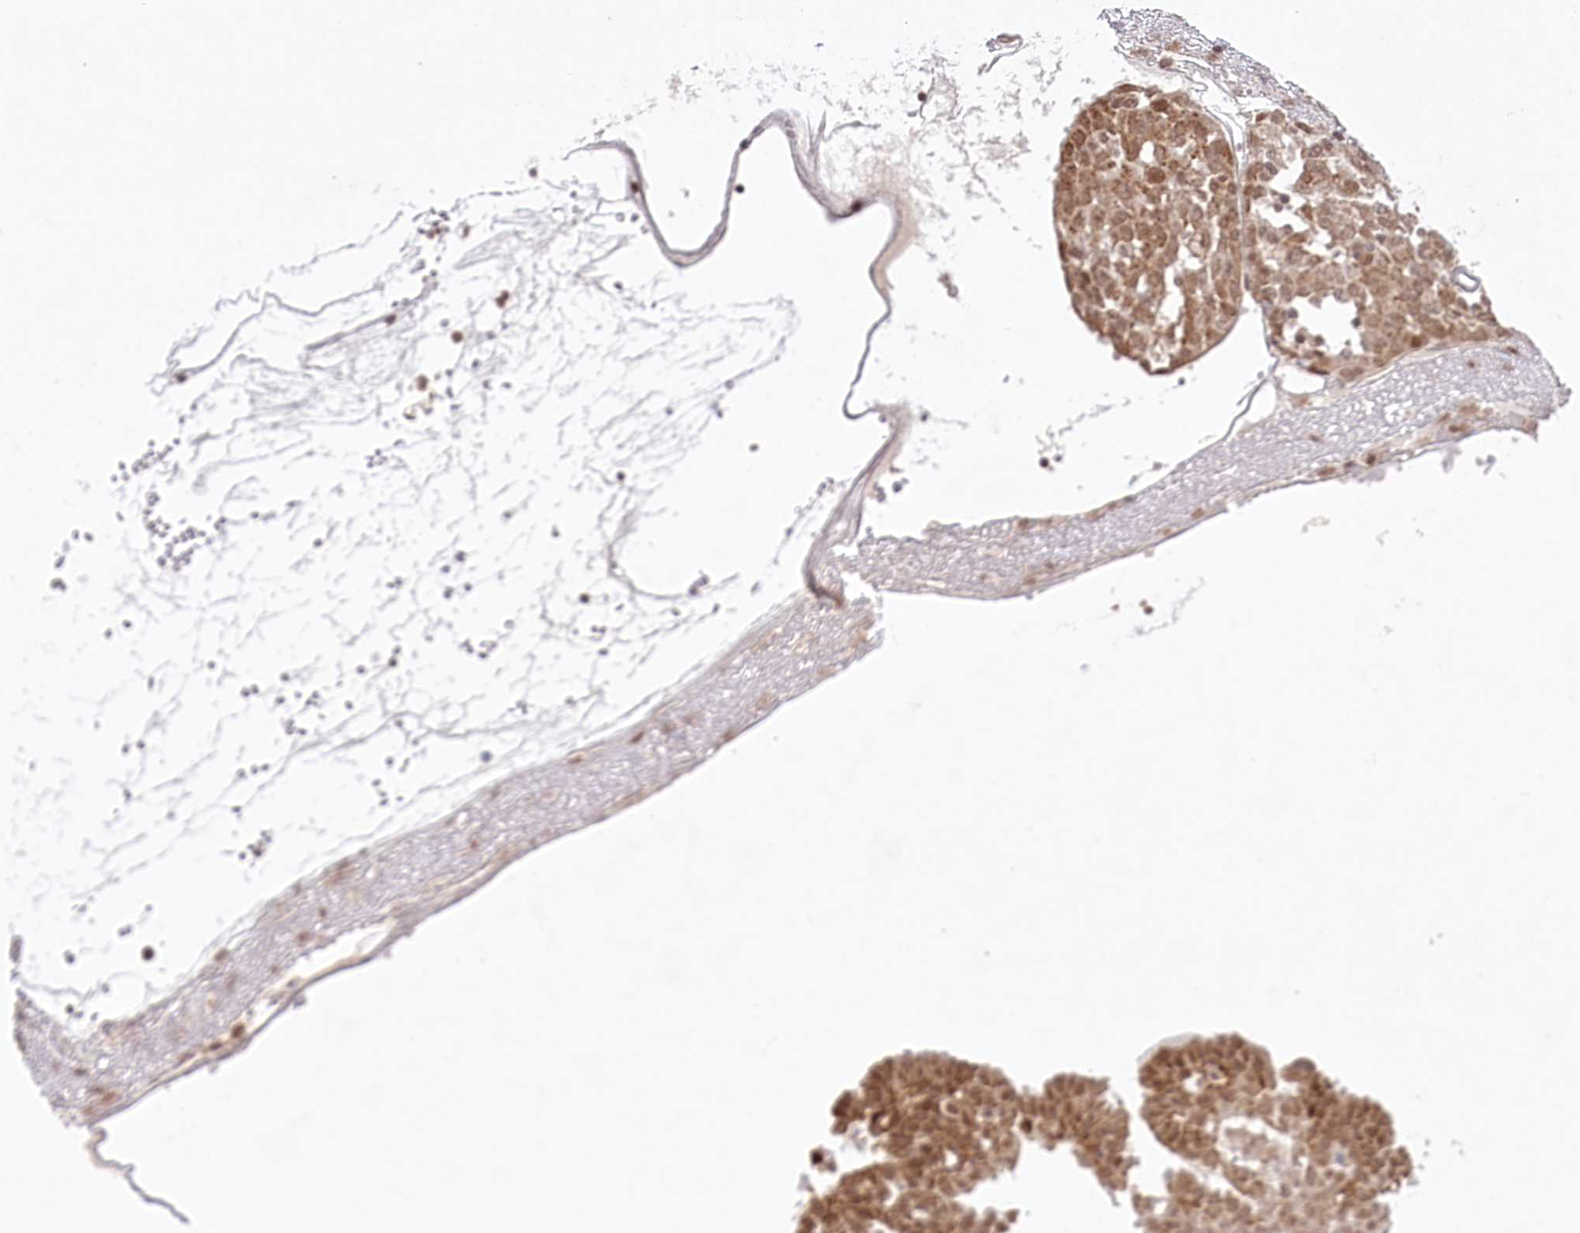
{"staining": {"intensity": "moderate", "quantity": ">75%", "location": "nuclear"}, "tissue": "ovarian cancer", "cell_type": "Tumor cells", "image_type": "cancer", "snomed": [{"axis": "morphology", "description": "Cystadenocarcinoma, serous, NOS"}, {"axis": "topography", "description": "Soft tissue"}, {"axis": "topography", "description": "Ovary"}], "caption": "IHC of human ovarian serous cystadenocarcinoma exhibits medium levels of moderate nuclear positivity in approximately >75% of tumor cells.", "gene": "PYURF", "patient": {"sex": "female", "age": 57}}